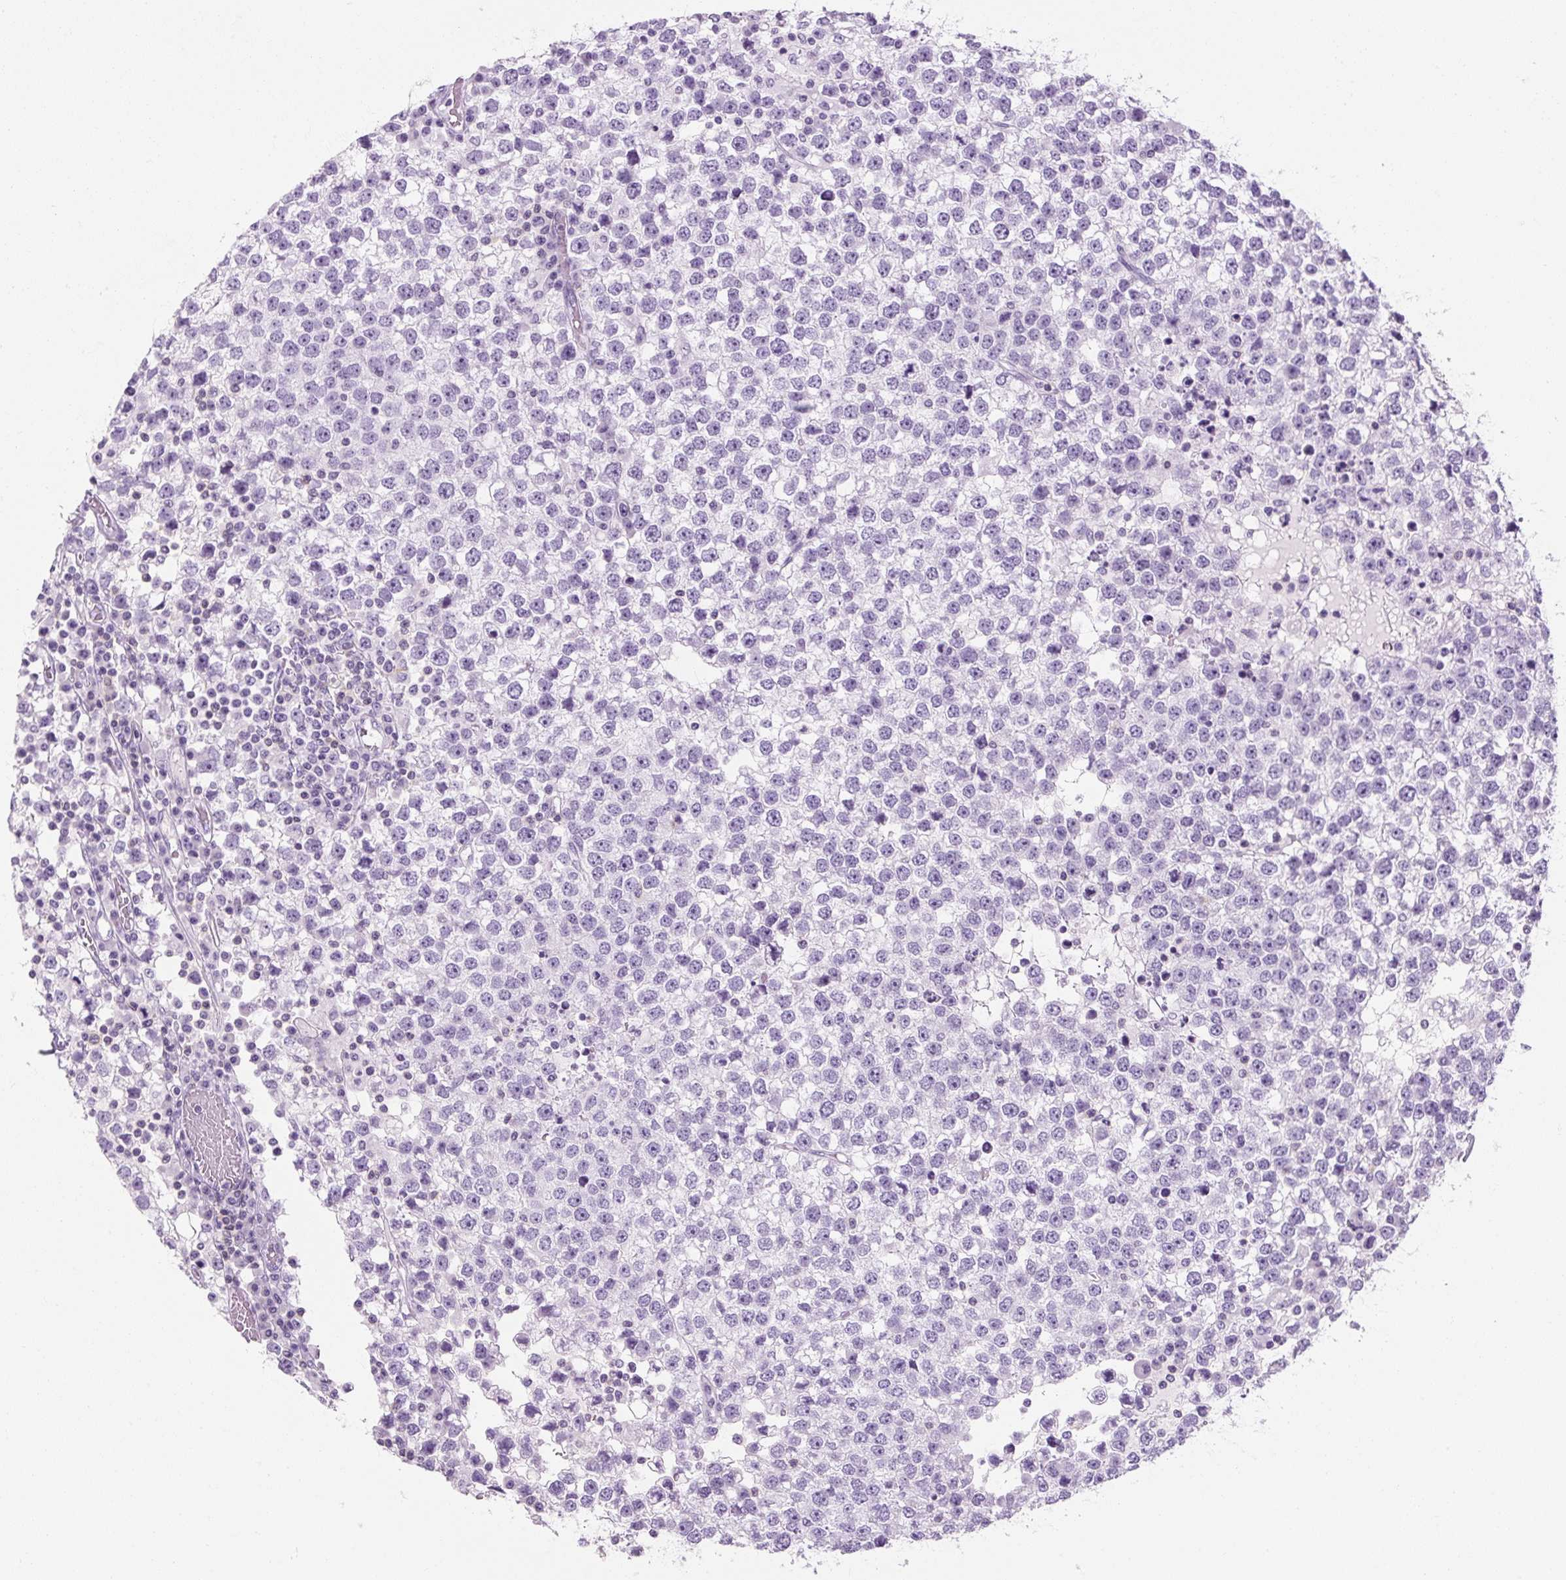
{"staining": {"intensity": "negative", "quantity": "none", "location": "none"}, "tissue": "testis cancer", "cell_type": "Tumor cells", "image_type": "cancer", "snomed": [{"axis": "morphology", "description": "Seminoma, NOS"}, {"axis": "topography", "description": "Testis"}], "caption": "A high-resolution histopathology image shows immunohistochemistry (IHC) staining of testis cancer, which reveals no significant positivity in tumor cells. Brightfield microscopy of immunohistochemistry (IHC) stained with DAB (3,3'-diaminobenzidine) (brown) and hematoxylin (blue), captured at high magnification.", "gene": "TIGD2", "patient": {"sex": "male", "age": 65}}